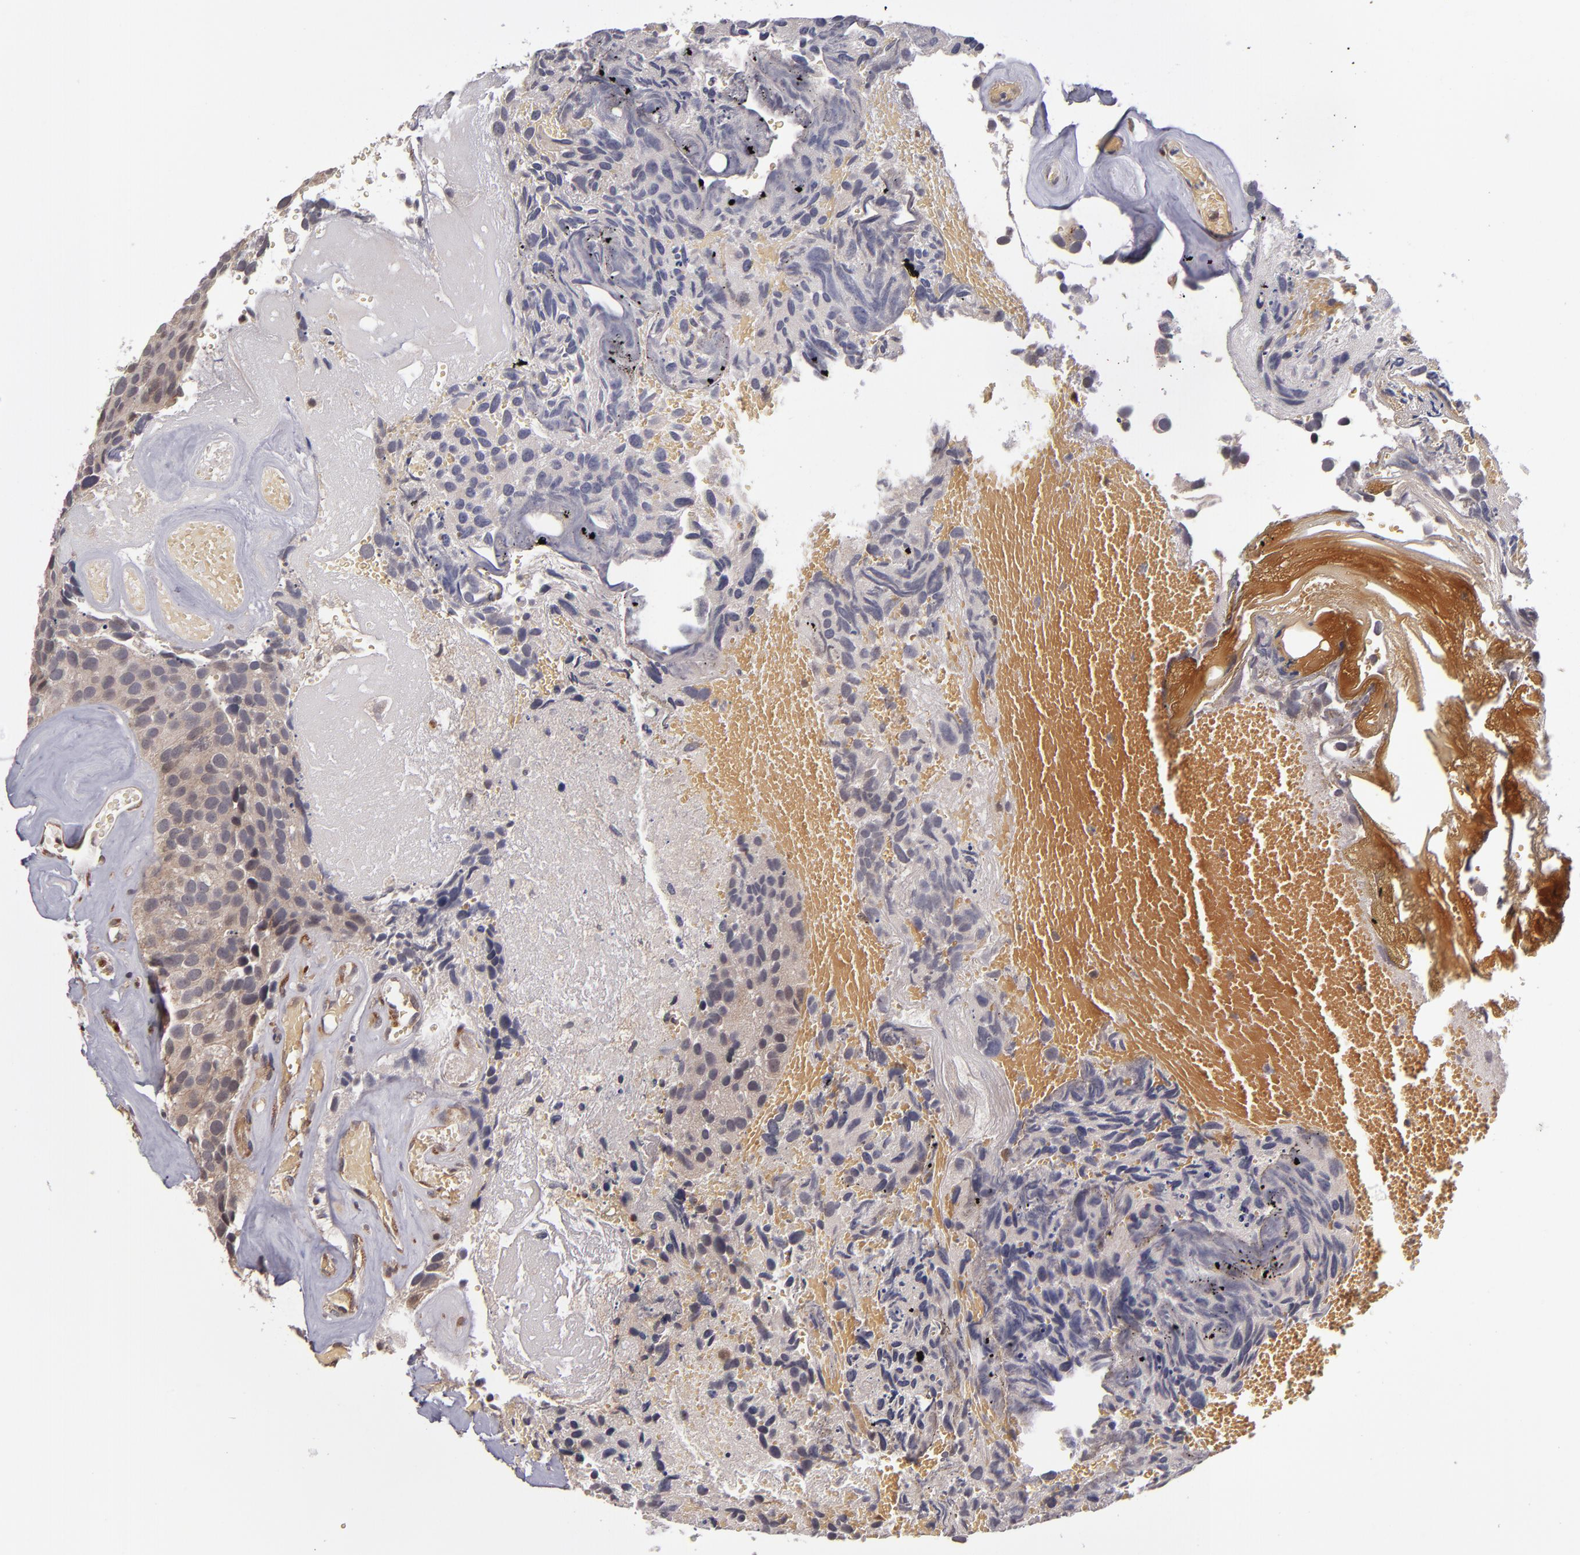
{"staining": {"intensity": "weak", "quantity": ">75%", "location": "cytoplasmic/membranous"}, "tissue": "urothelial cancer", "cell_type": "Tumor cells", "image_type": "cancer", "snomed": [{"axis": "morphology", "description": "Urothelial carcinoma, High grade"}, {"axis": "topography", "description": "Urinary bladder"}], "caption": "Tumor cells show weak cytoplasmic/membranous positivity in about >75% of cells in high-grade urothelial carcinoma.", "gene": "CASP1", "patient": {"sex": "male", "age": 72}}